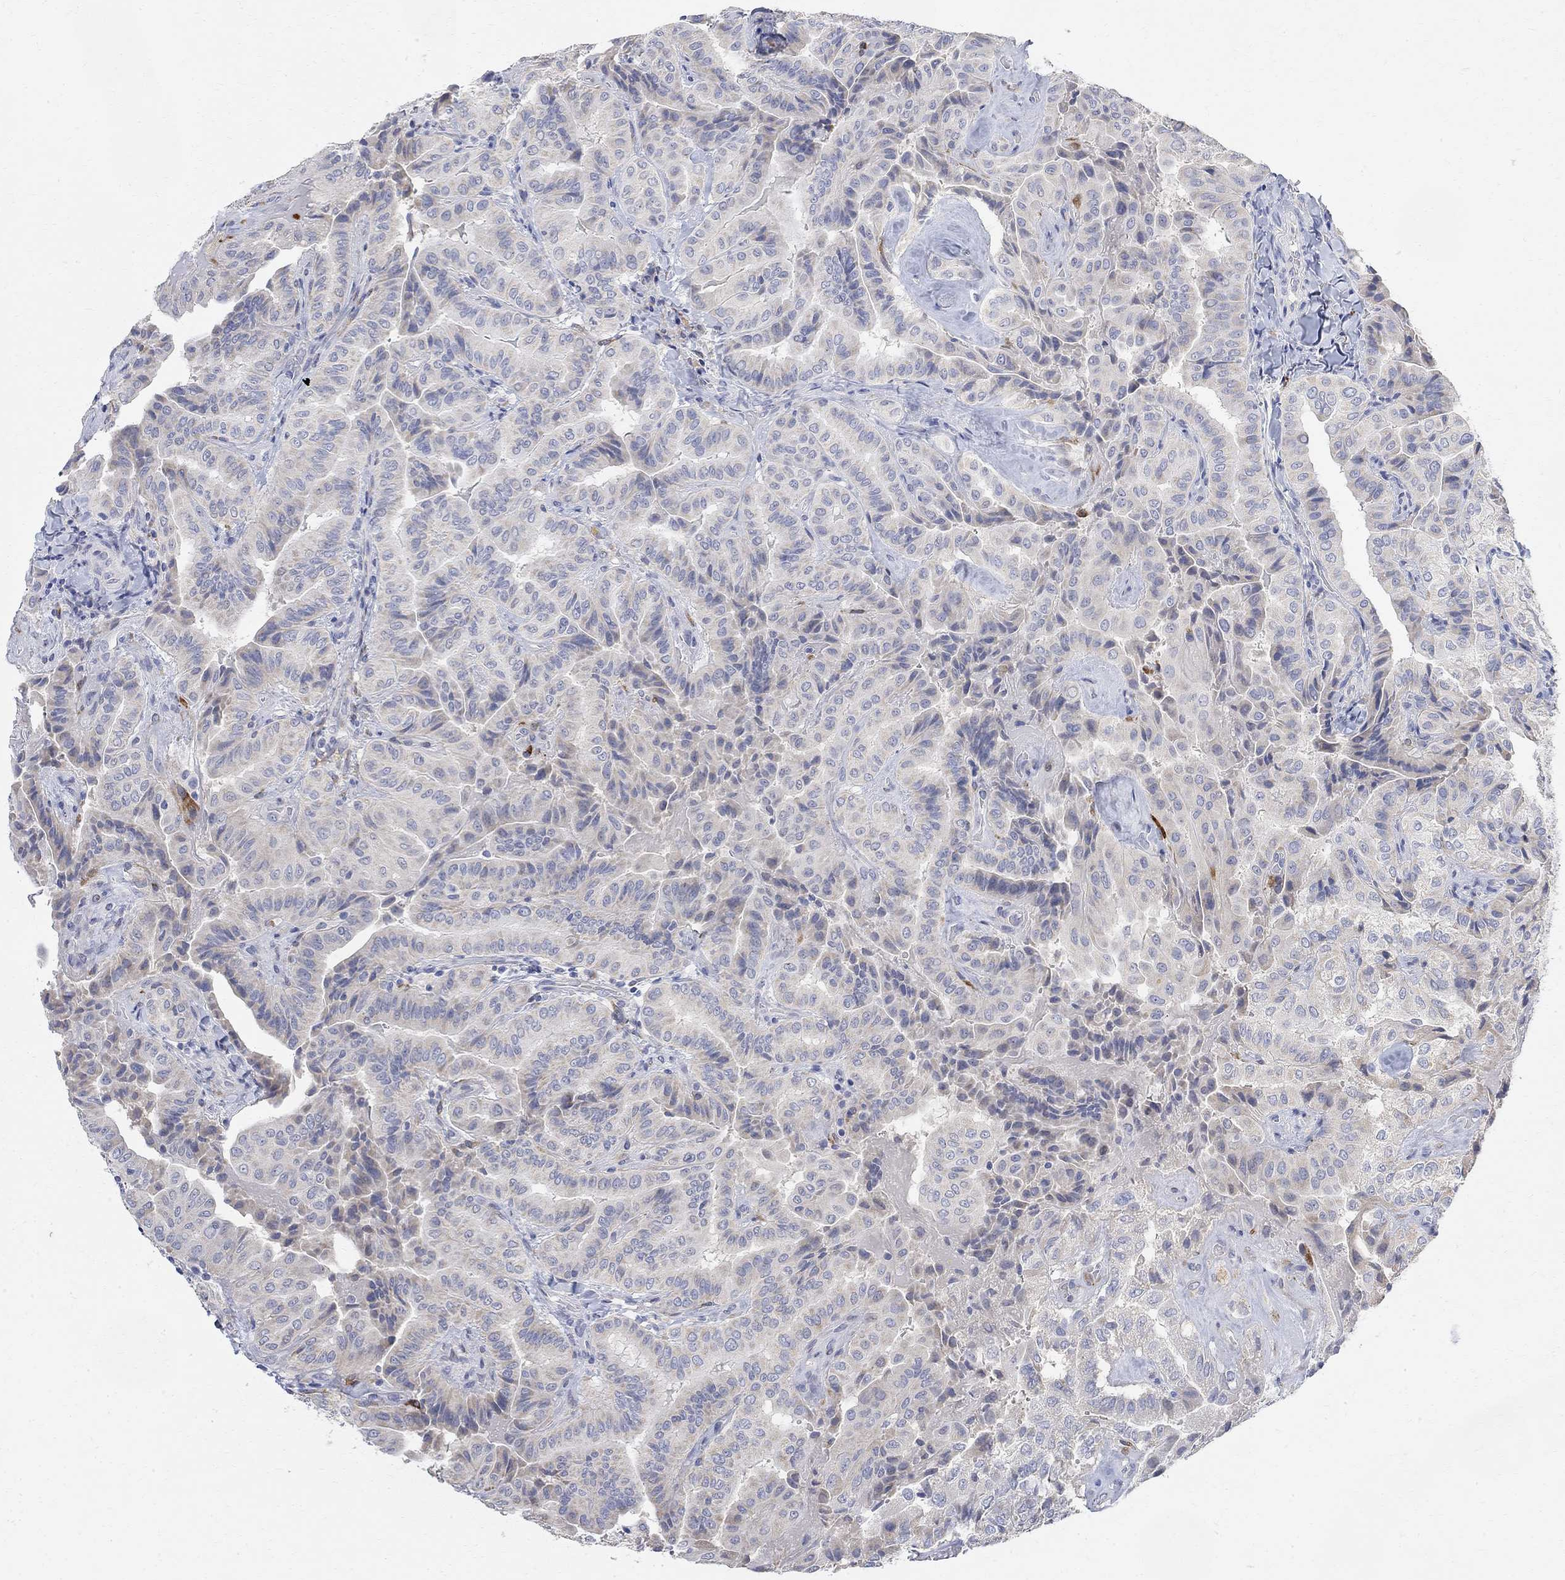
{"staining": {"intensity": "negative", "quantity": "none", "location": "none"}, "tissue": "thyroid cancer", "cell_type": "Tumor cells", "image_type": "cancer", "snomed": [{"axis": "morphology", "description": "Papillary adenocarcinoma, NOS"}, {"axis": "topography", "description": "Thyroid gland"}], "caption": "Papillary adenocarcinoma (thyroid) stained for a protein using IHC shows no expression tumor cells.", "gene": "FNDC5", "patient": {"sex": "female", "age": 68}}